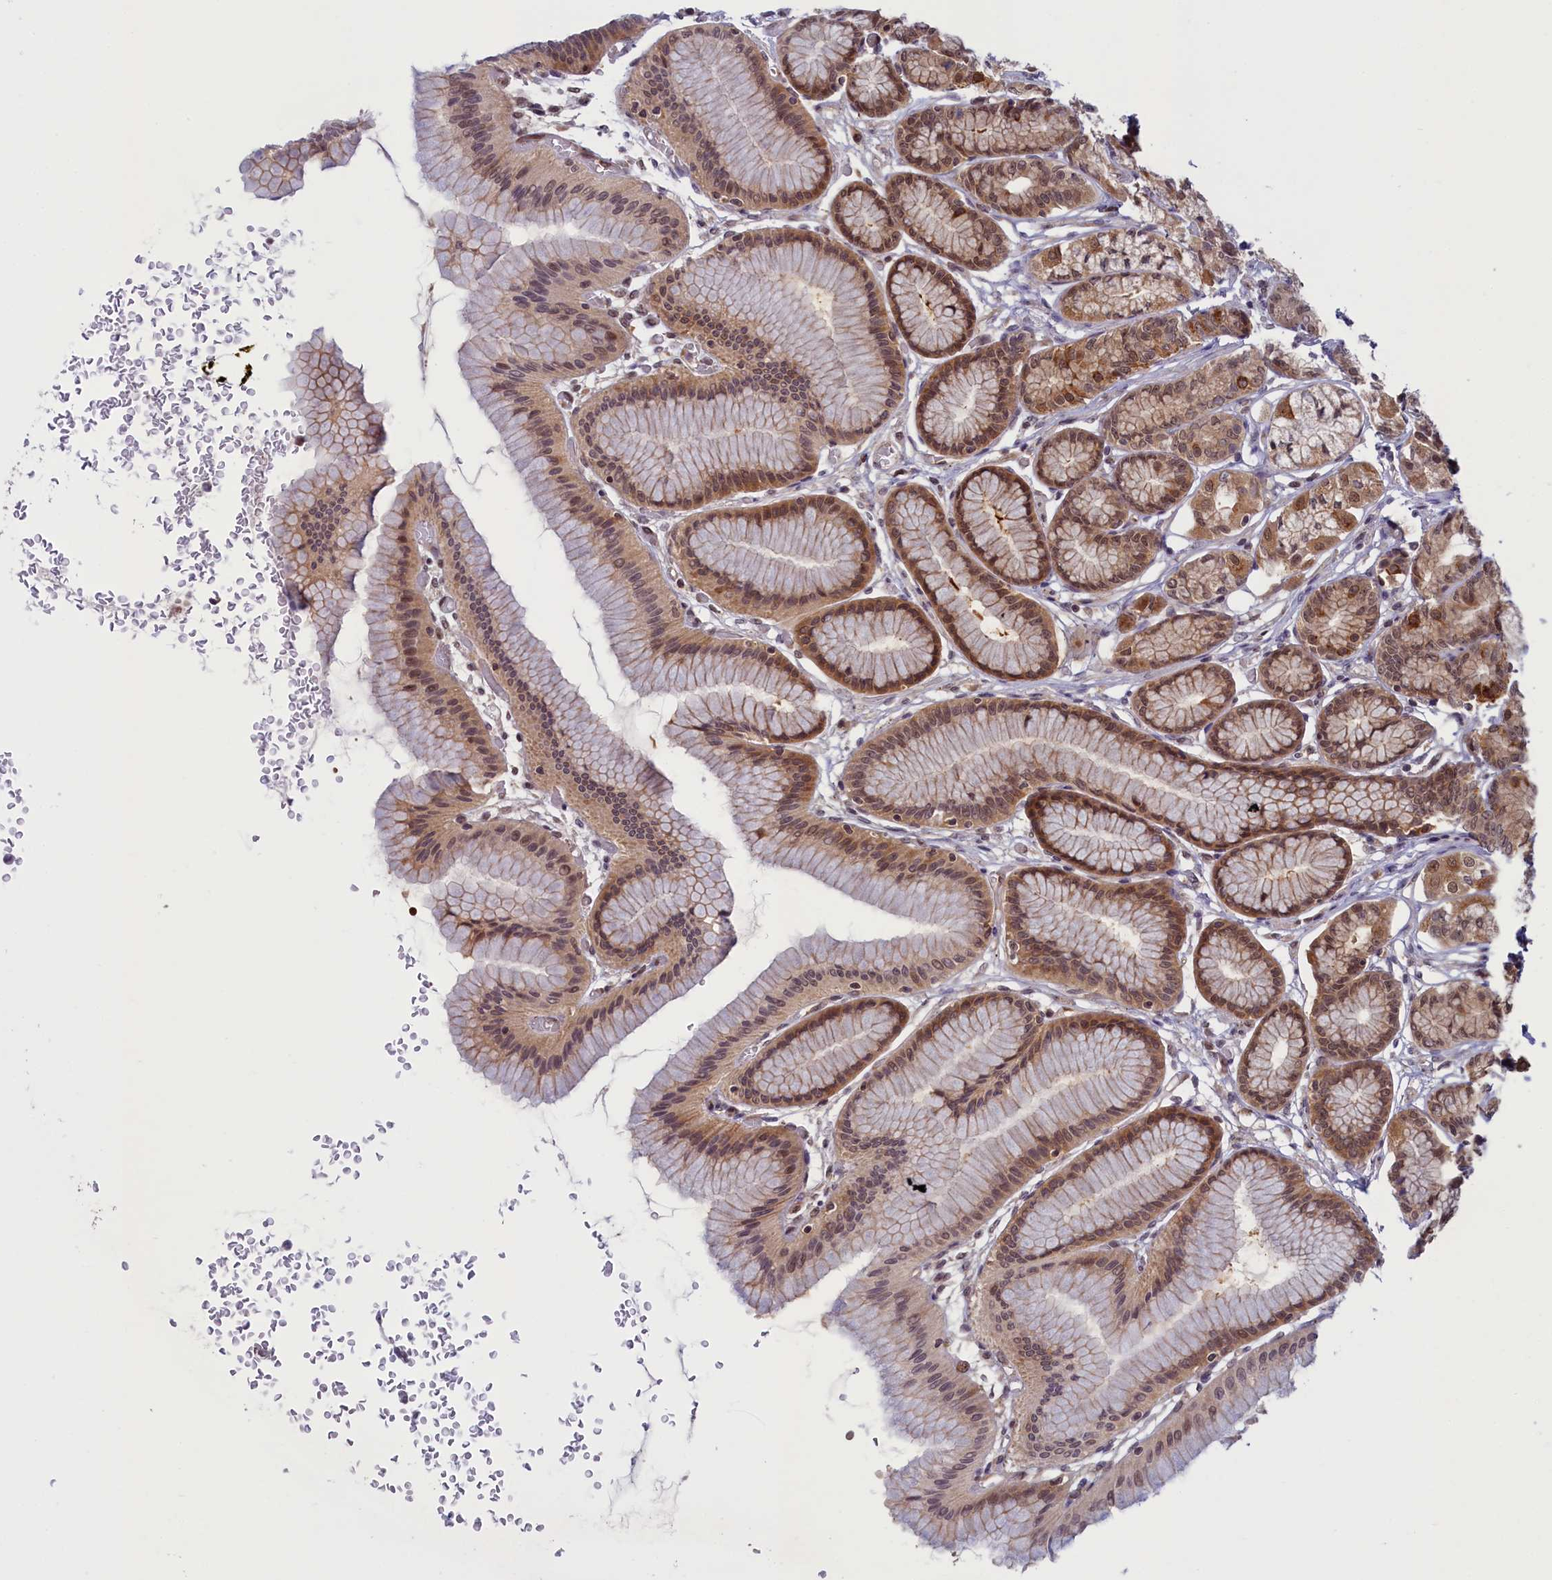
{"staining": {"intensity": "moderate", "quantity": ">75%", "location": "cytoplasmic/membranous,nuclear"}, "tissue": "stomach", "cell_type": "Glandular cells", "image_type": "normal", "snomed": [{"axis": "morphology", "description": "Normal tissue, NOS"}, {"axis": "morphology", "description": "Adenocarcinoma, NOS"}, {"axis": "morphology", "description": "Adenocarcinoma, High grade"}, {"axis": "topography", "description": "Stomach, upper"}, {"axis": "topography", "description": "Stomach"}], "caption": "The photomicrograph exhibits staining of unremarkable stomach, revealing moderate cytoplasmic/membranous,nuclear protein expression (brown color) within glandular cells.", "gene": "SLC7A6OS", "patient": {"sex": "female", "age": 65}}